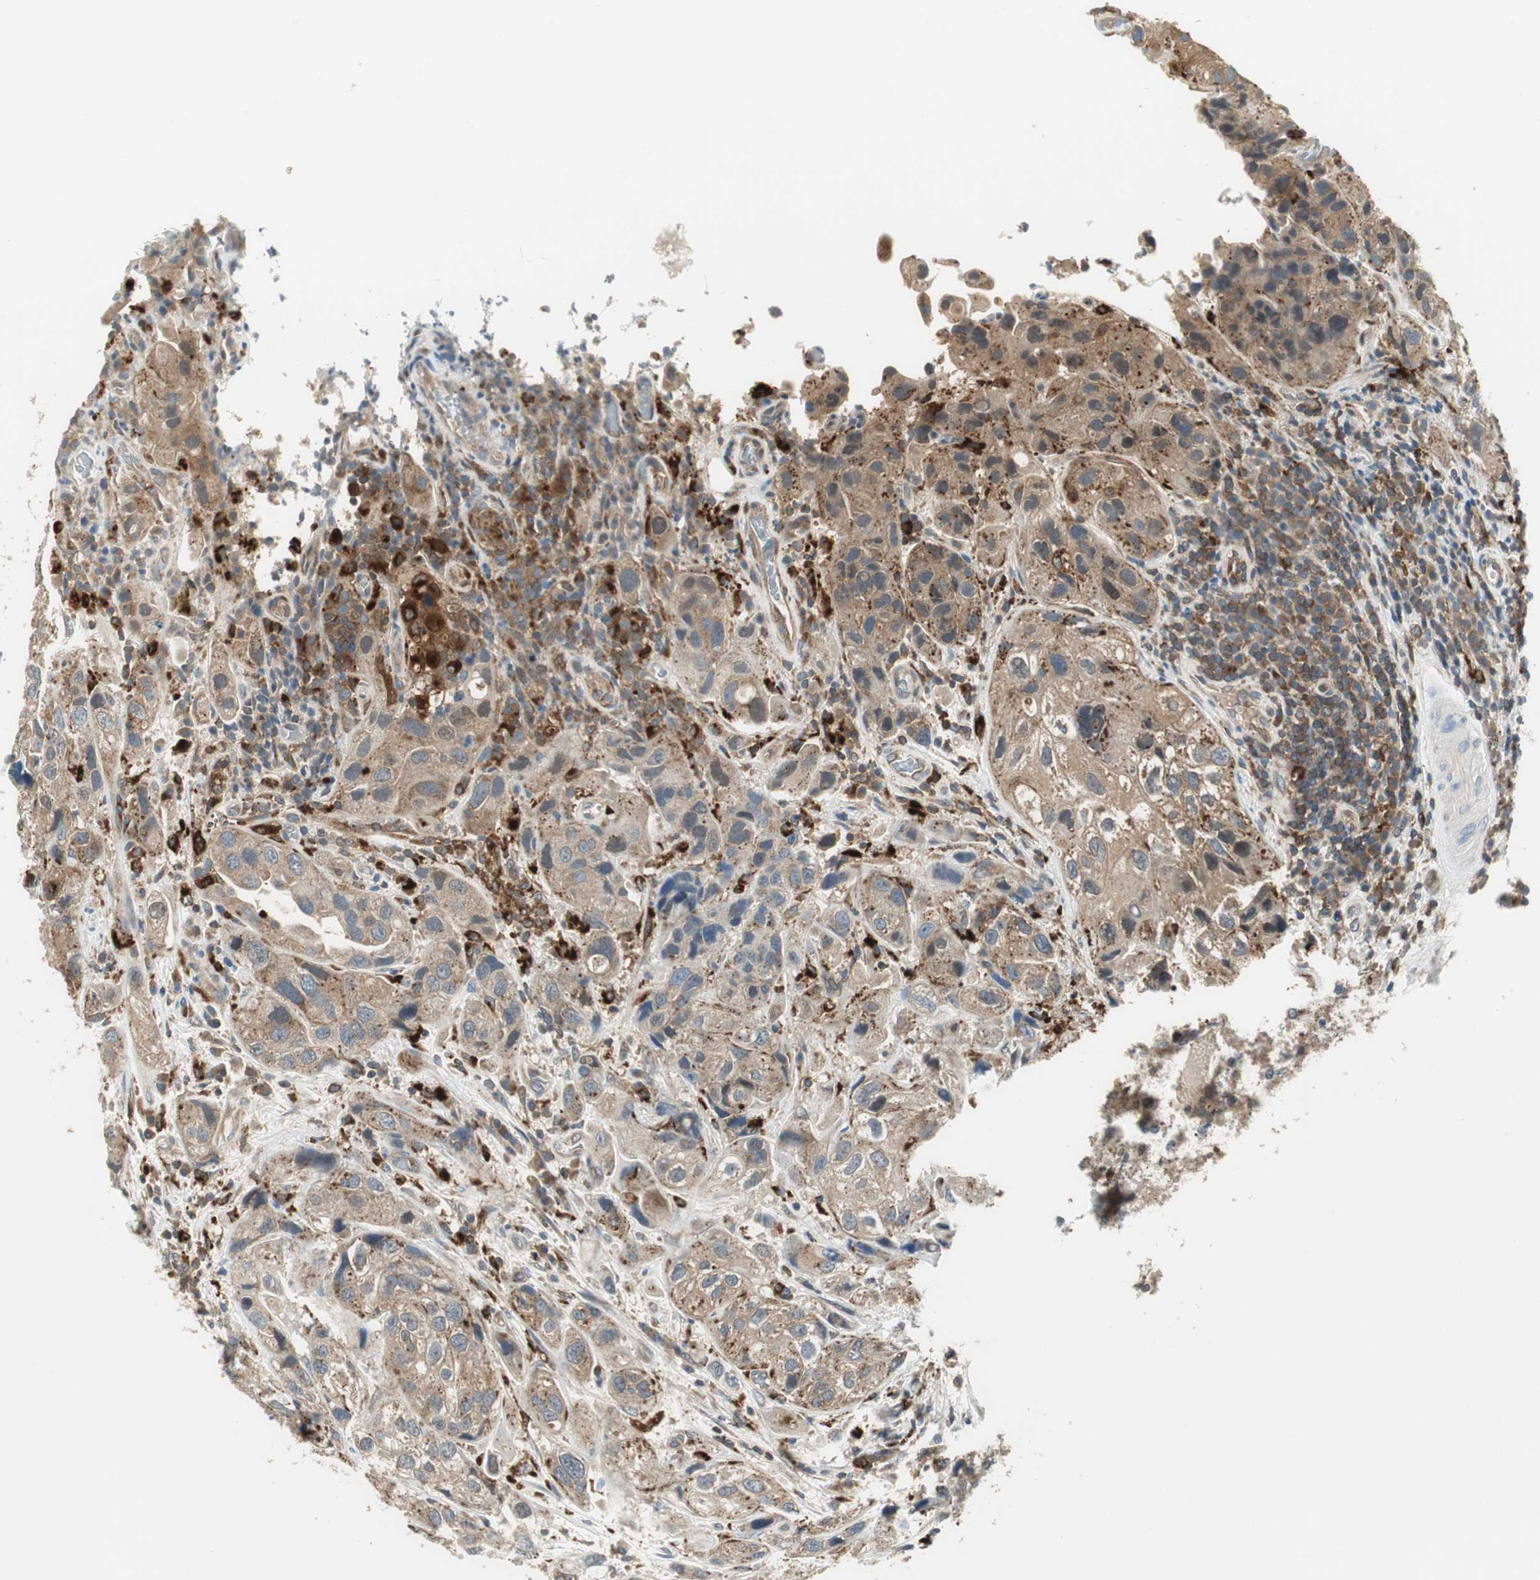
{"staining": {"intensity": "moderate", "quantity": ">75%", "location": "cytoplasmic/membranous"}, "tissue": "urothelial cancer", "cell_type": "Tumor cells", "image_type": "cancer", "snomed": [{"axis": "morphology", "description": "Urothelial carcinoma, High grade"}, {"axis": "topography", "description": "Urinary bladder"}], "caption": "Immunohistochemical staining of human high-grade urothelial carcinoma exhibits medium levels of moderate cytoplasmic/membranous staining in approximately >75% of tumor cells.", "gene": "NCK1", "patient": {"sex": "female", "age": 64}}